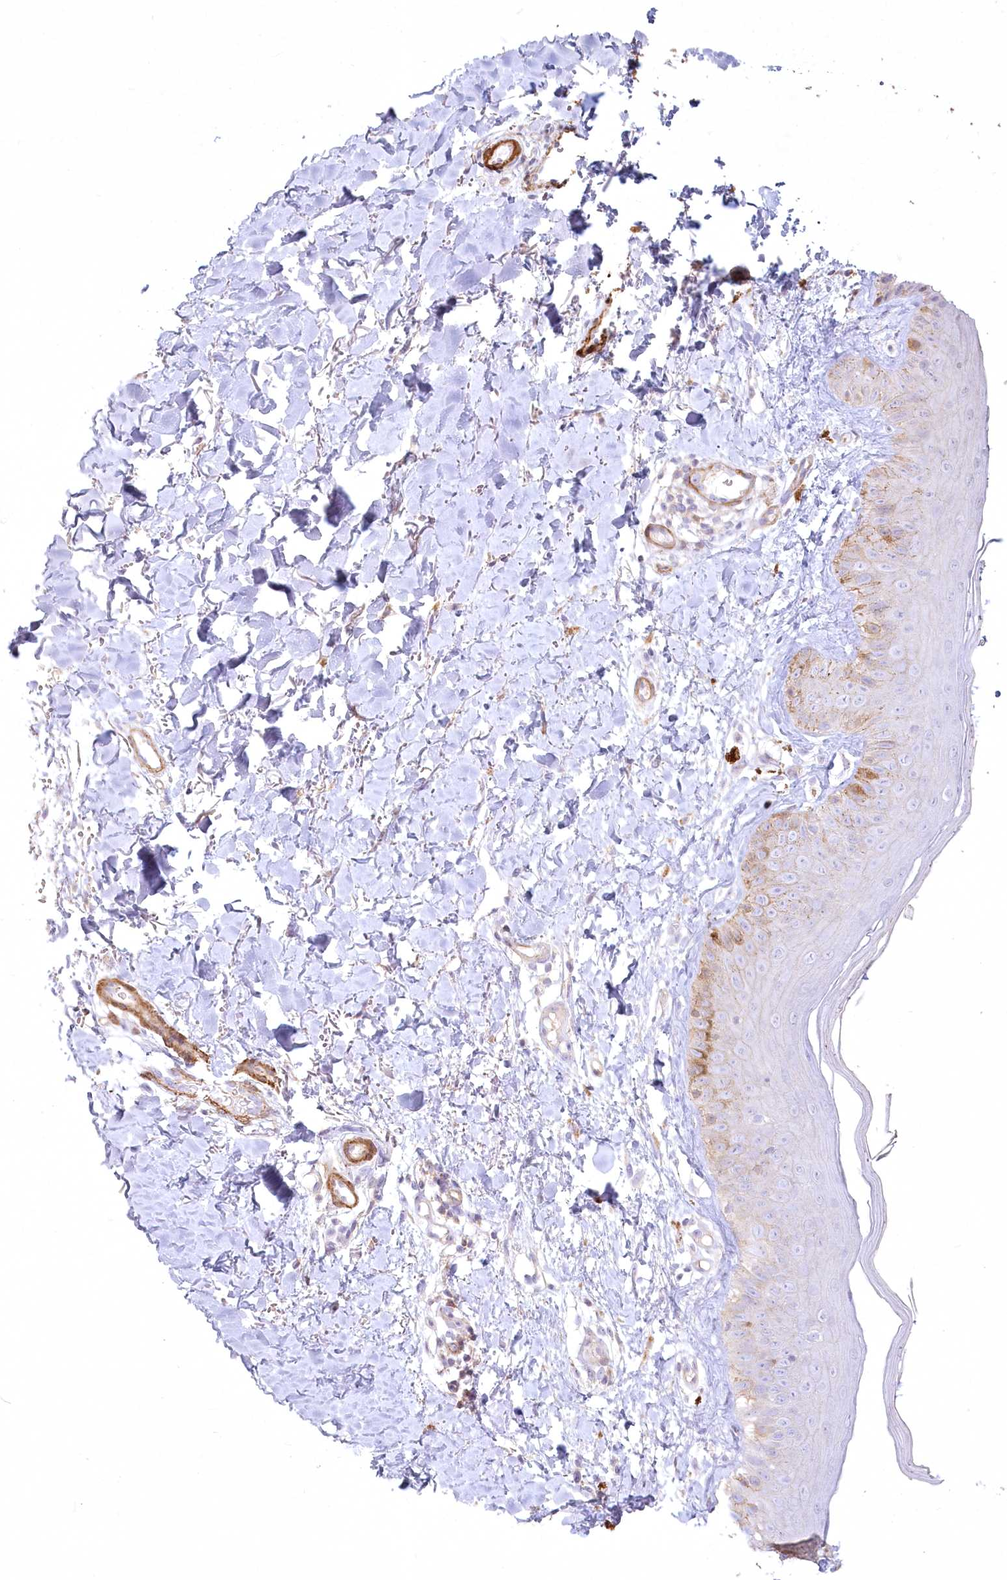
{"staining": {"intensity": "negative", "quantity": "none", "location": "none"}, "tissue": "skin", "cell_type": "Fibroblasts", "image_type": "normal", "snomed": [{"axis": "morphology", "description": "Normal tissue, NOS"}, {"axis": "topography", "description": "Skin"}], "caption": "Immunohistochemistry (IHC) of benign skin shows no positivity in fibroblasts.", "gene": "INPP4B", "patient": {"sex": "male", "age": 52}}